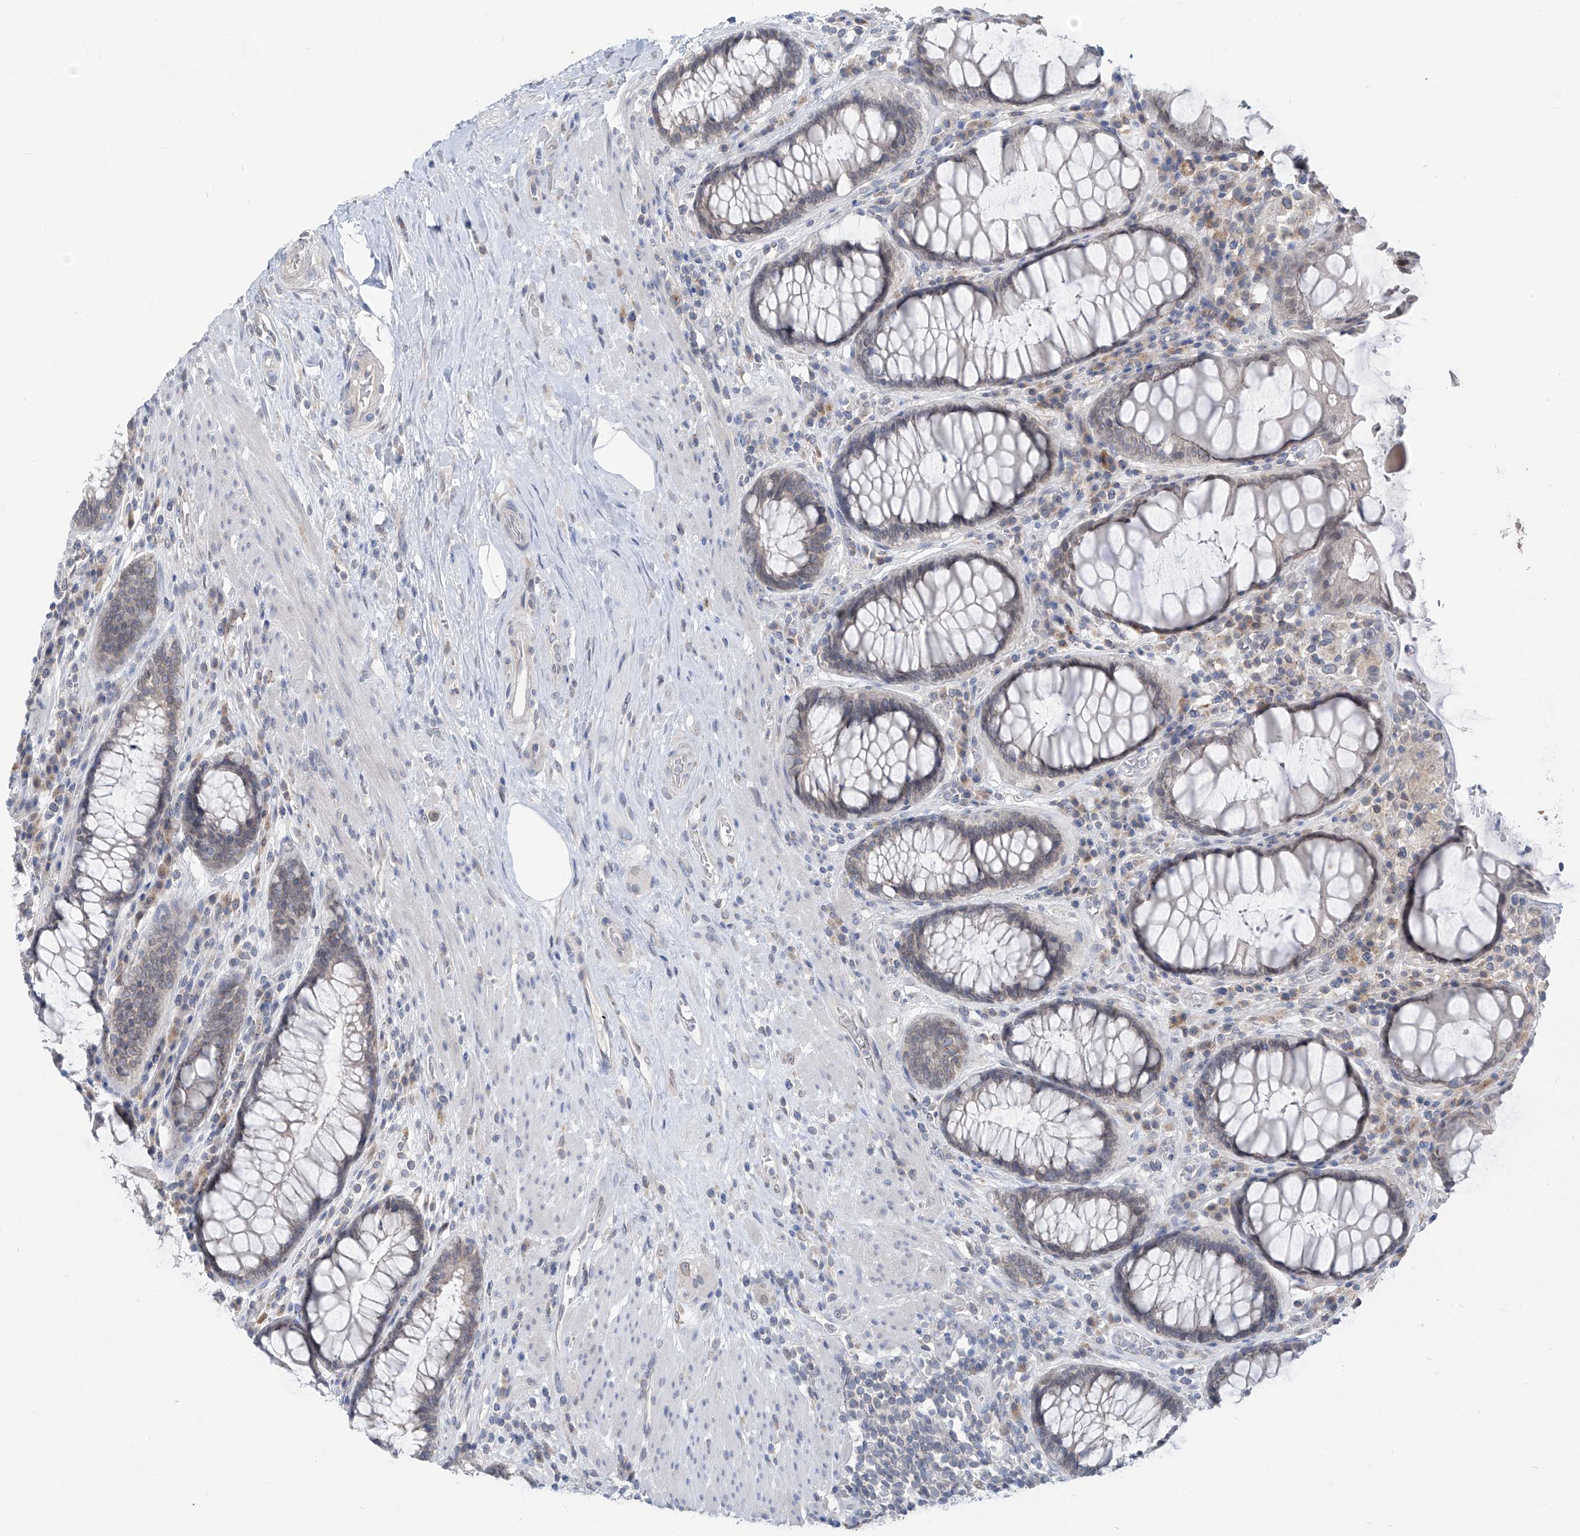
{"staining": {"intensity": "negative", "quantity": "none", "location": "none"}, "tissue": "rectum", "cell_type": "Glandular cells", "image_type": "normal", "snomed": [{"axis": "morphology", "description": "Normal tissue, NOS"}, {"axis": "topography", "description": "Rectum"}], "caption": "Protein analysis of unremarkable rectum reveals no significant staining in glandular cells.", "gene": "KRTAP25", "patient": {"sex": "male", "age": 64}}